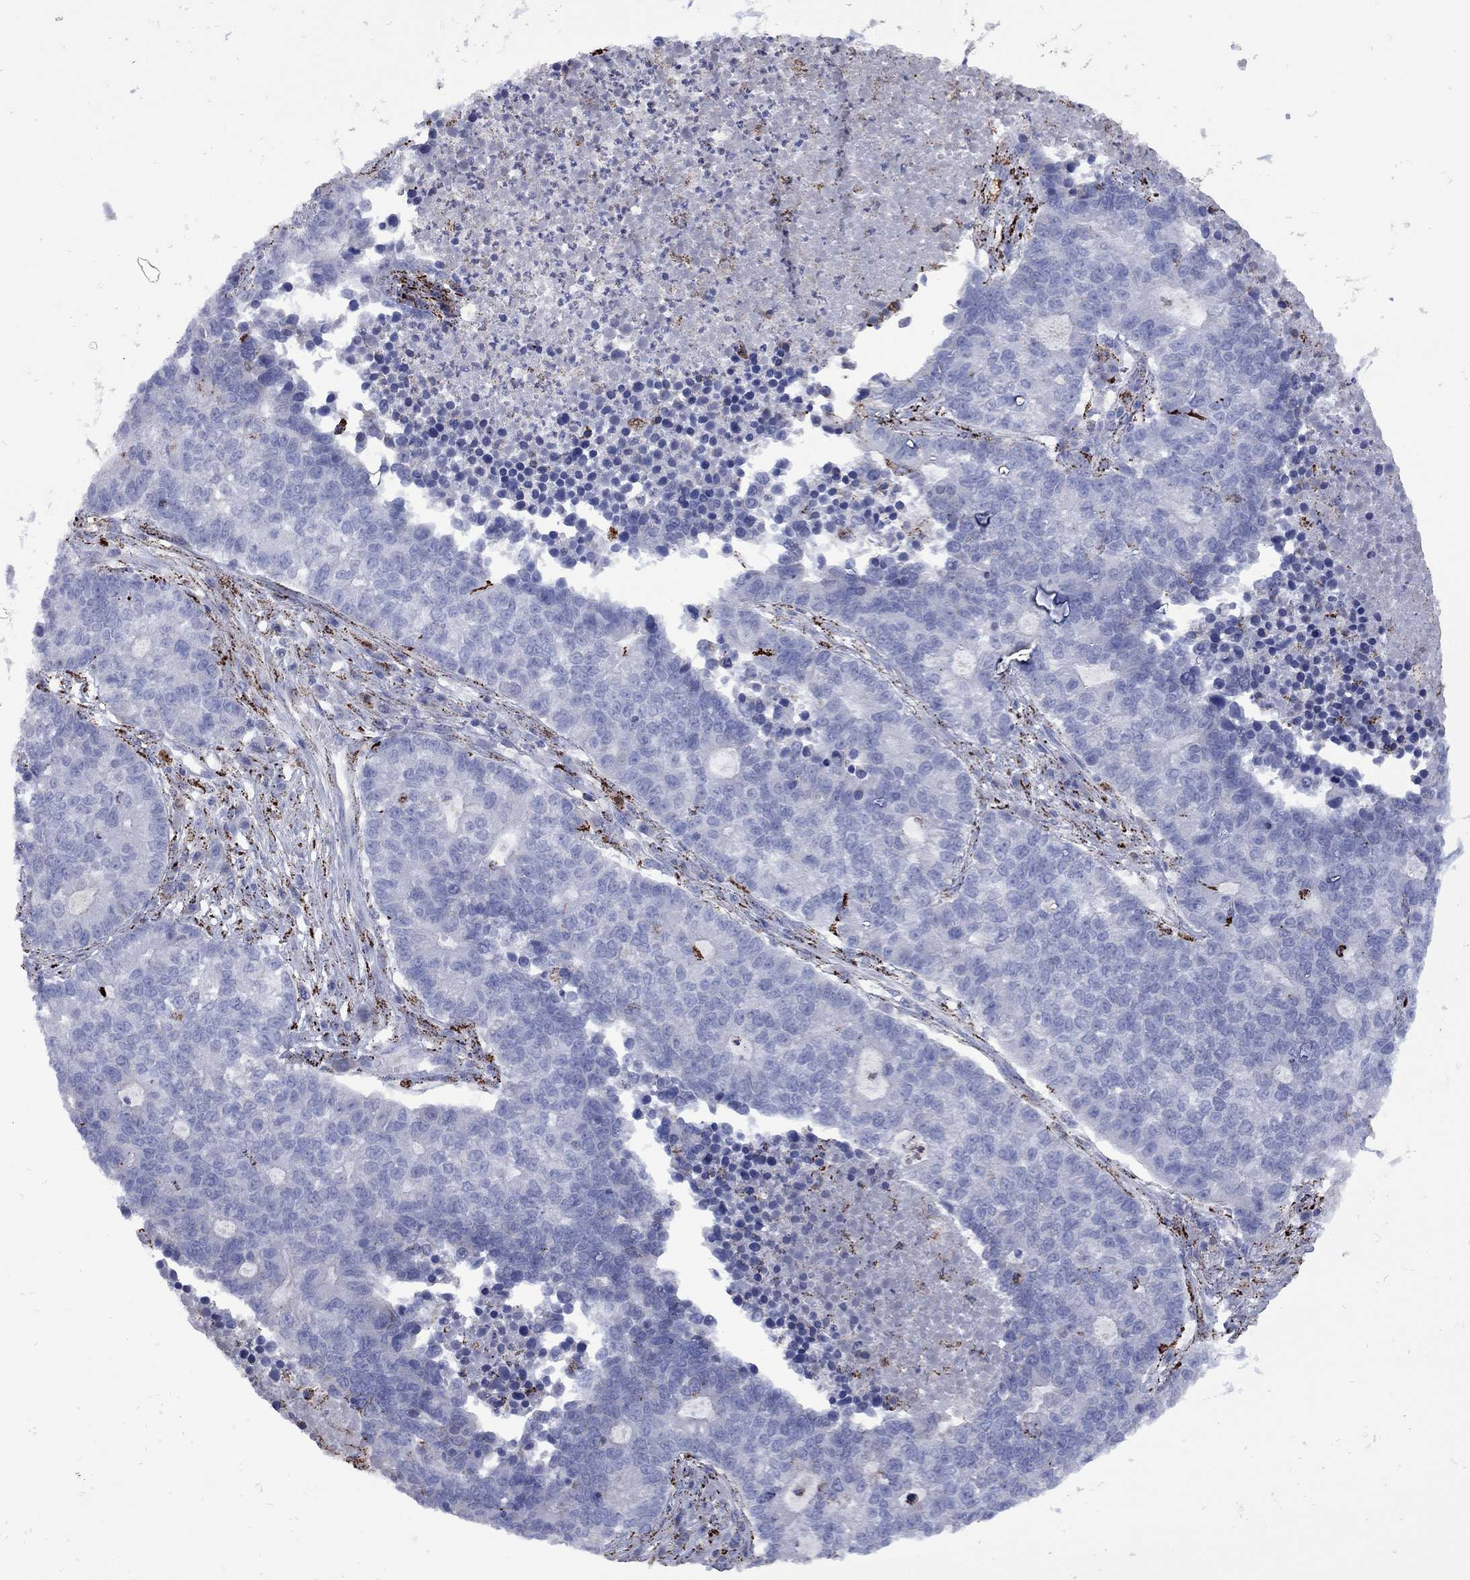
{"staining": {"intensity": "negative", "quantity": "none", "location": "none"}, "tissue": "lung cancer", "cell_type": "Tumor cells", "image_type": "cancer", "snomed": [{"axis": "morphology", "description": "Adenocarcinoma, NOS"}, {"axis": "topography", "description": "Lung"}], "caption": "An IHC image of lung adenocarcinoma is shown. There is no staining in tumor cells of lung adenocarcinoma. (DAB (3,3'-diaminobenzidine) immunohistochemistry with hematoxylin counter stain).", "gene": "SESTD1", "patient": {"sex": "male", "age": 57}}